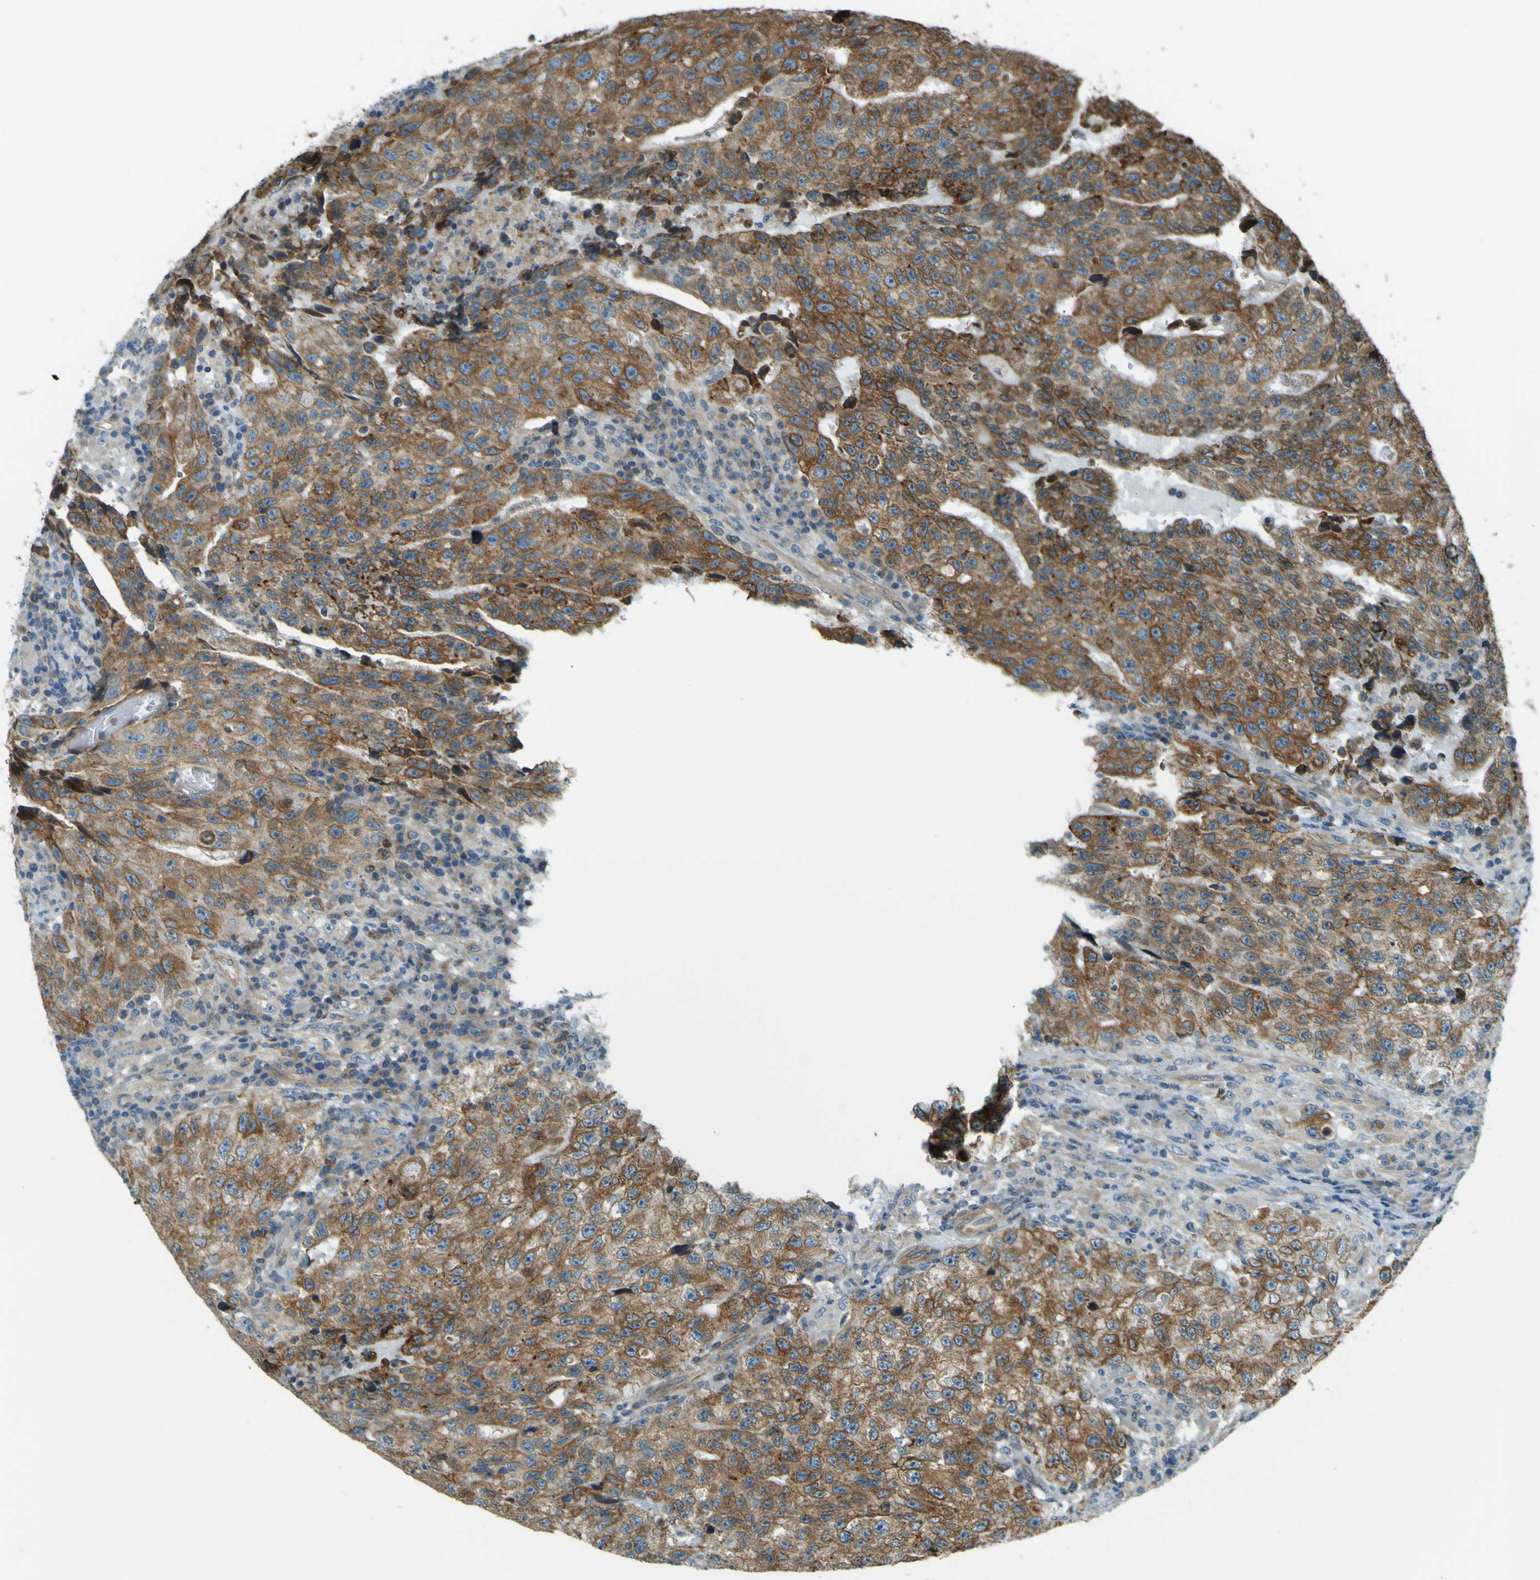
{"staining": {"intensity": "moderate", "quantity": ">75%", "location": "cytoplasmic/membranous"}, "tissue": "testis cancer", "cell_type": "Tumor cells", "image_type": "cancer", "snomed": [{"axis": "morphology", "description": "Necrosis, NOS"}, {"axis": "morphology", "description": "Carcinoma, Embryonal, NOS"}, {"axis": "topography", "description": "Testis"}], "caption": "The photomicrograph exhibits a brown stain indicating the presence of a protein in the cytoplasmic/membranous of tumor cells in testis cancer (embryonal carcinoma). The staining was performed using DAB (3,3'-diaminobenzidine) to visualize the protein expression in brown, while the nuclei were stained in blue with hematoxylin (Magnification: 20x).", "gene": "LPCAT1", "patient": {"sex": "male", "age": 19}}